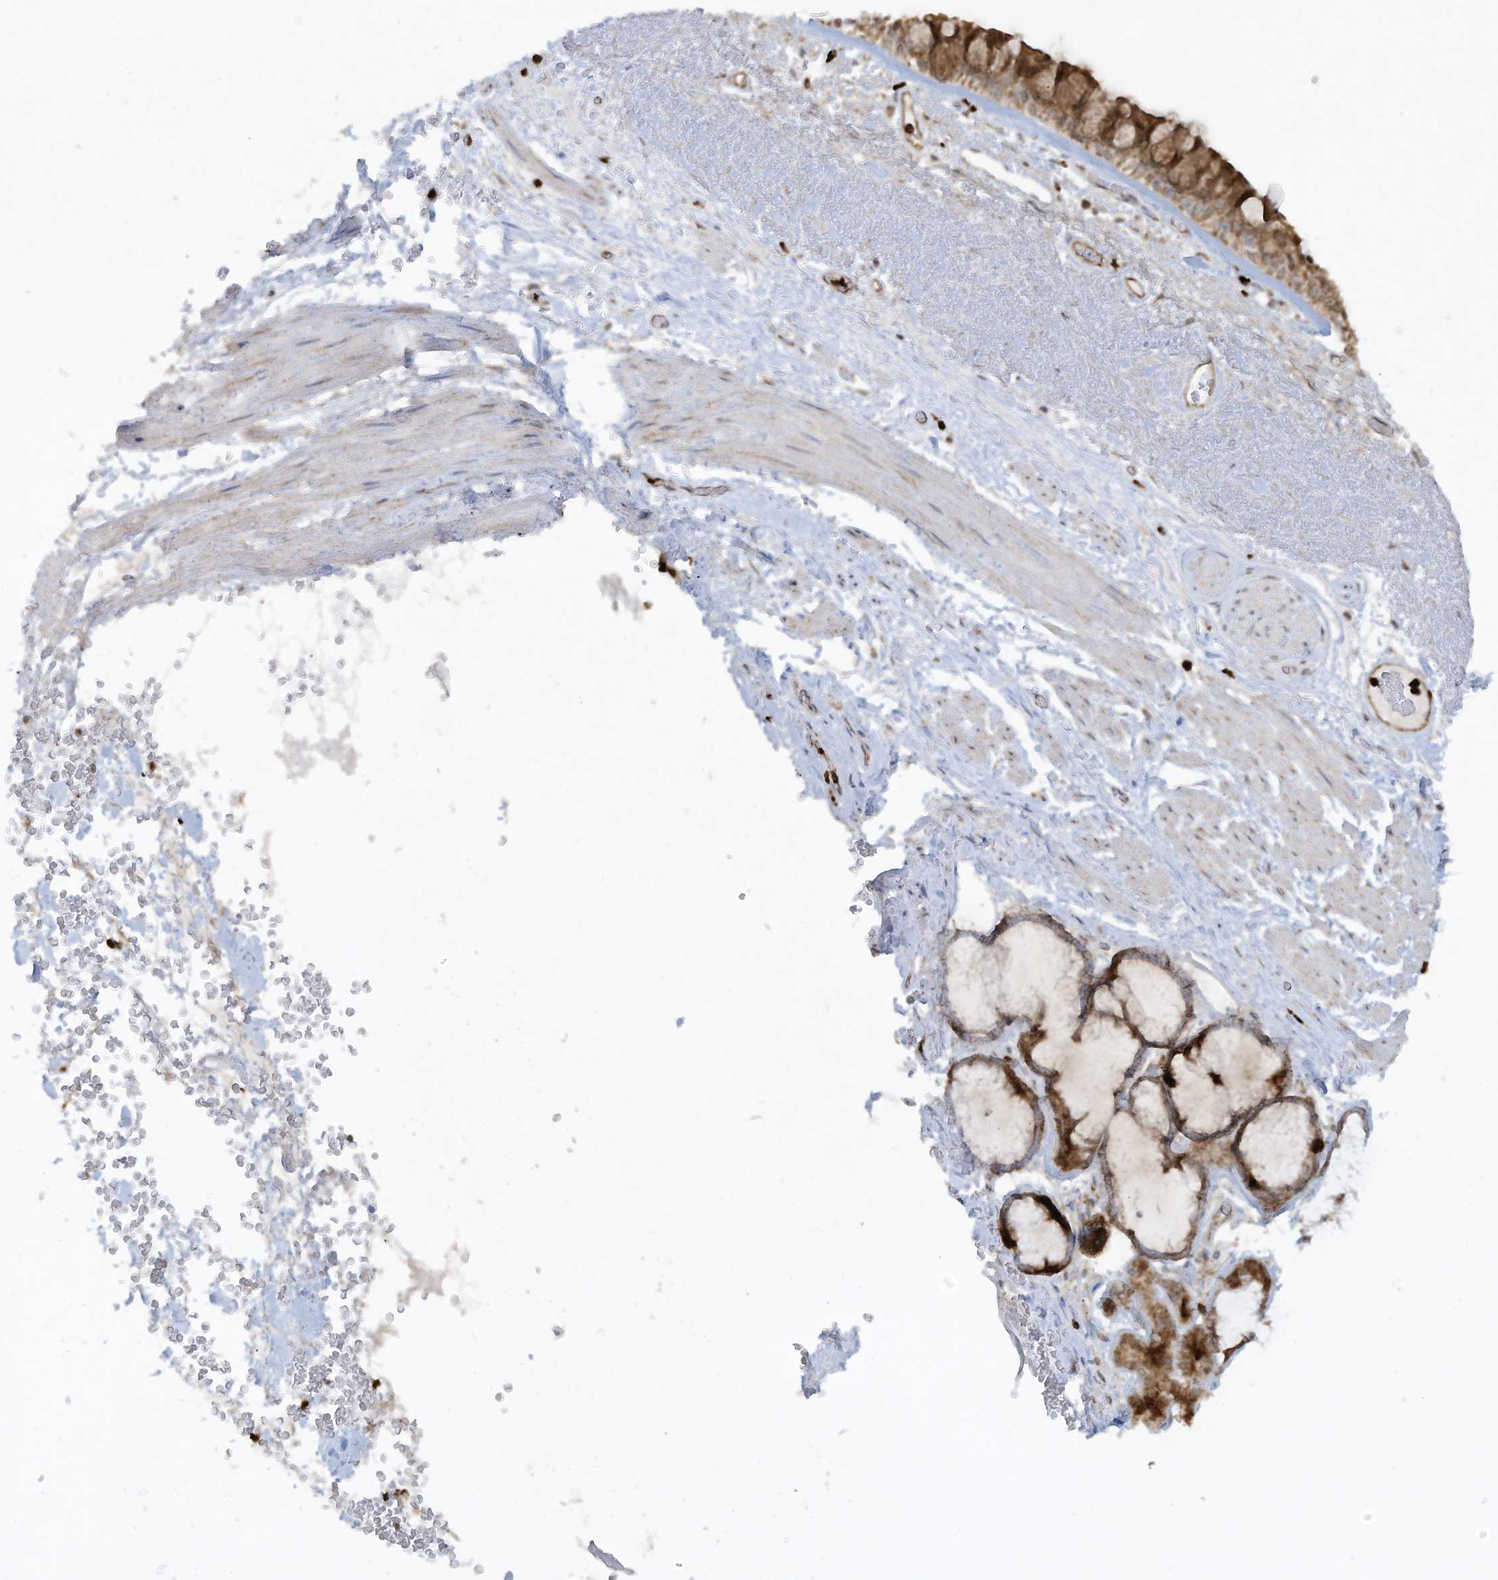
{"staining": {"intensity": "strong", "quantity": ">75%", "location": "cytoplasmic/membranous"}, "tissue": "bronchus", "cell_type": "Respiratory epithelial cells", "image_type": "normal", "snomed": [{"axis": "morphology", "description": "Normal tissue, NOS"}, {"axis": "morphology", "description": "Squamous cell carcinoma, NOS"}, {"axis": "topography", "description": "Lymph node"}, {"axis": "topography", "description": "Bronchus"}, {"axis": "topography", "description": "Lung"}], "caption": "Protein staining displays strong cytoplasmic/membranous staining in approximately >75% of respiratory epithelial cells in benign bronchus.", "gene": "CHRNA4", "patient": {"sex": "male", "age": 66}}